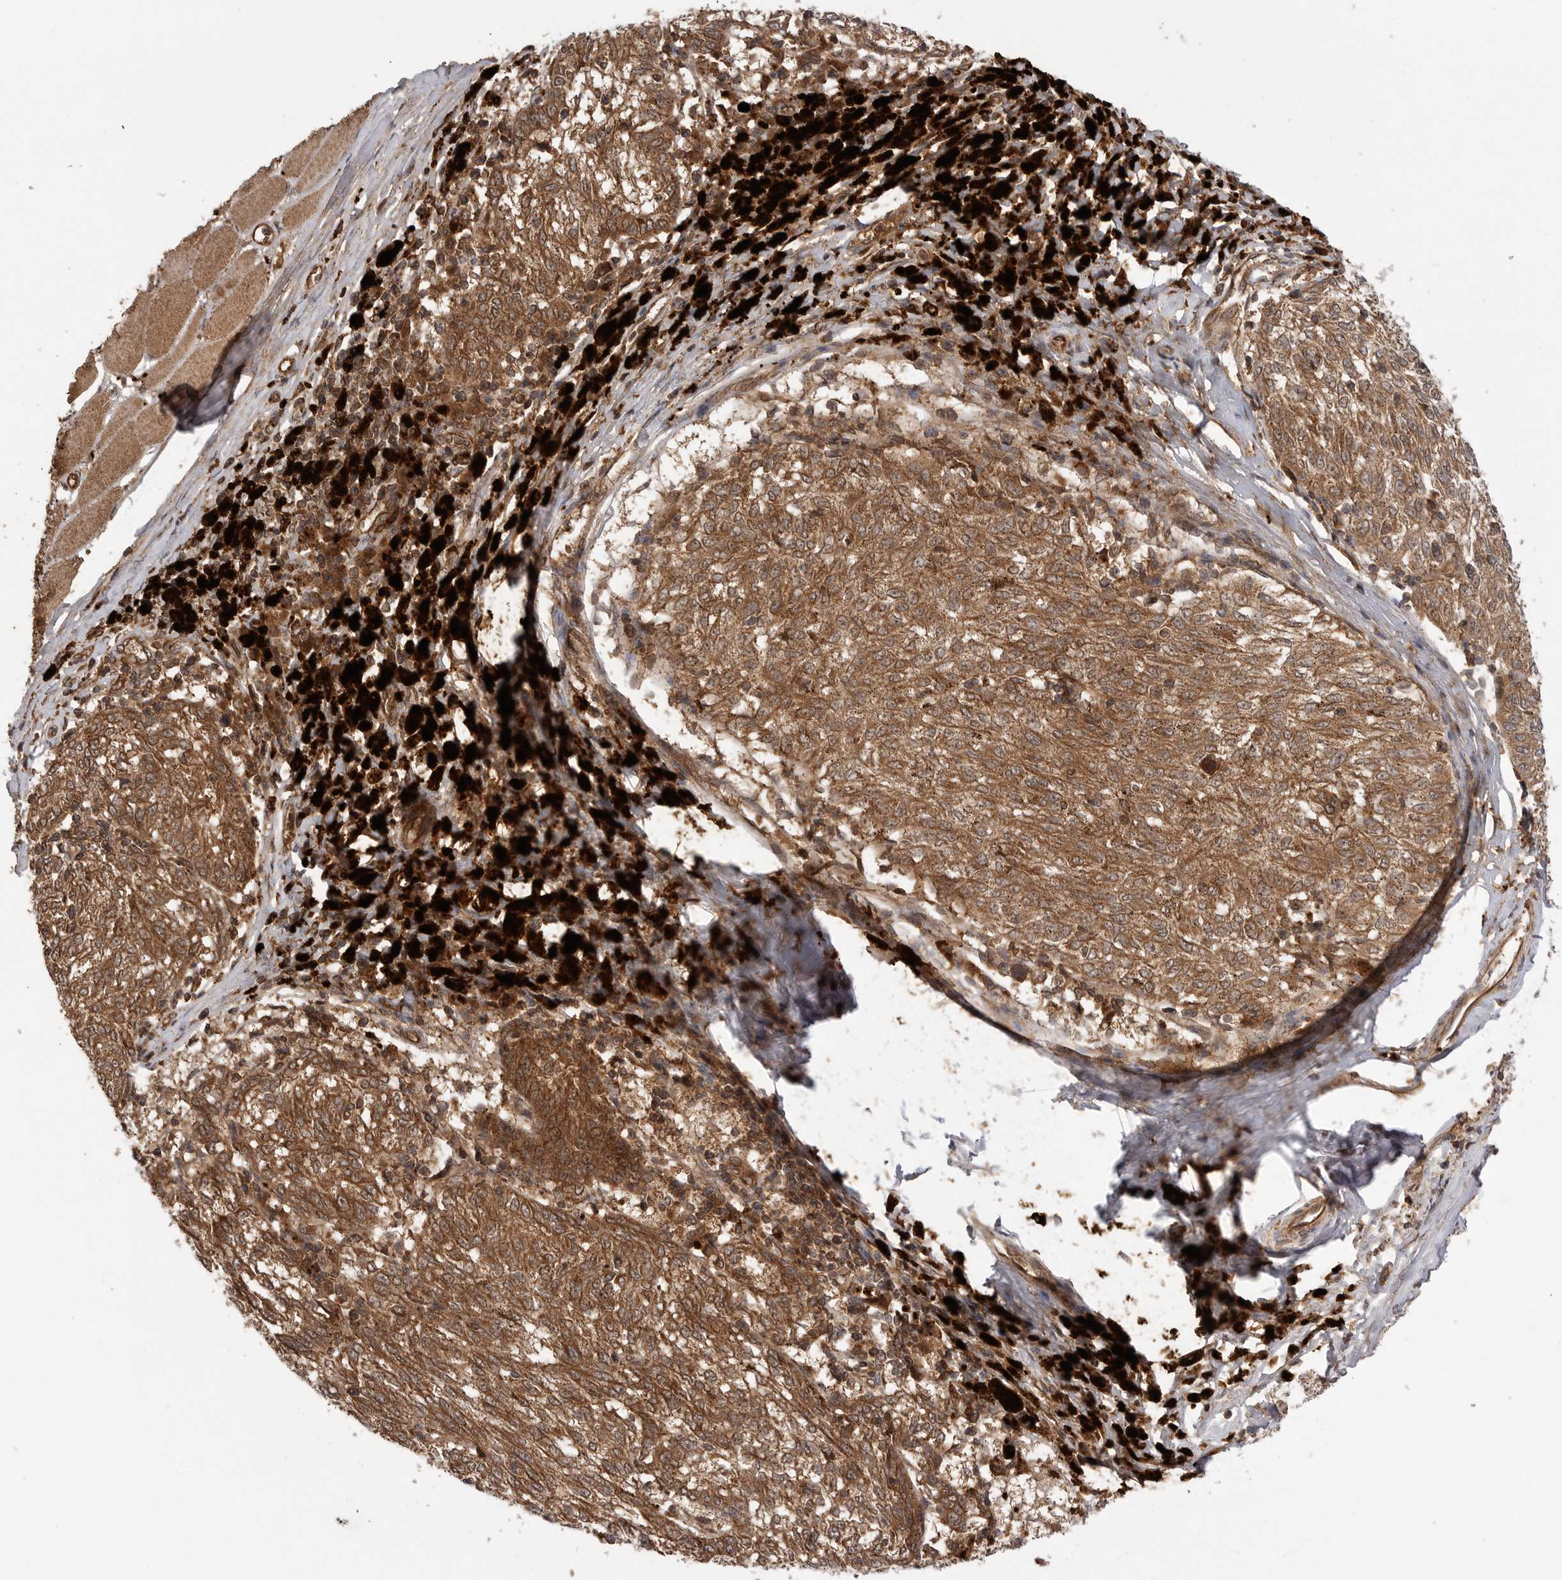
{"staining": {"intensity": "moderate", "quantity": ">75%", "location": "cytoplasmic/membranous"}, "tissue": "melanoma", "cell_type": "Tumor cells", "image_type": "cancer", "snomed": [{"axis": "morphology", "description": "Malignant melanoma, NOS"}, {"axis": "topography", "description": "Skin"}], "caption": "A brown stain highlights moderate cytoplasmic/membranous staining of a protein in melanoma tumor cells. (DAB IHC, brown staining for protein, blue staining for nuclei).", "gene": "PRDX4", "patient": {"sex": "female", "age": 72}}